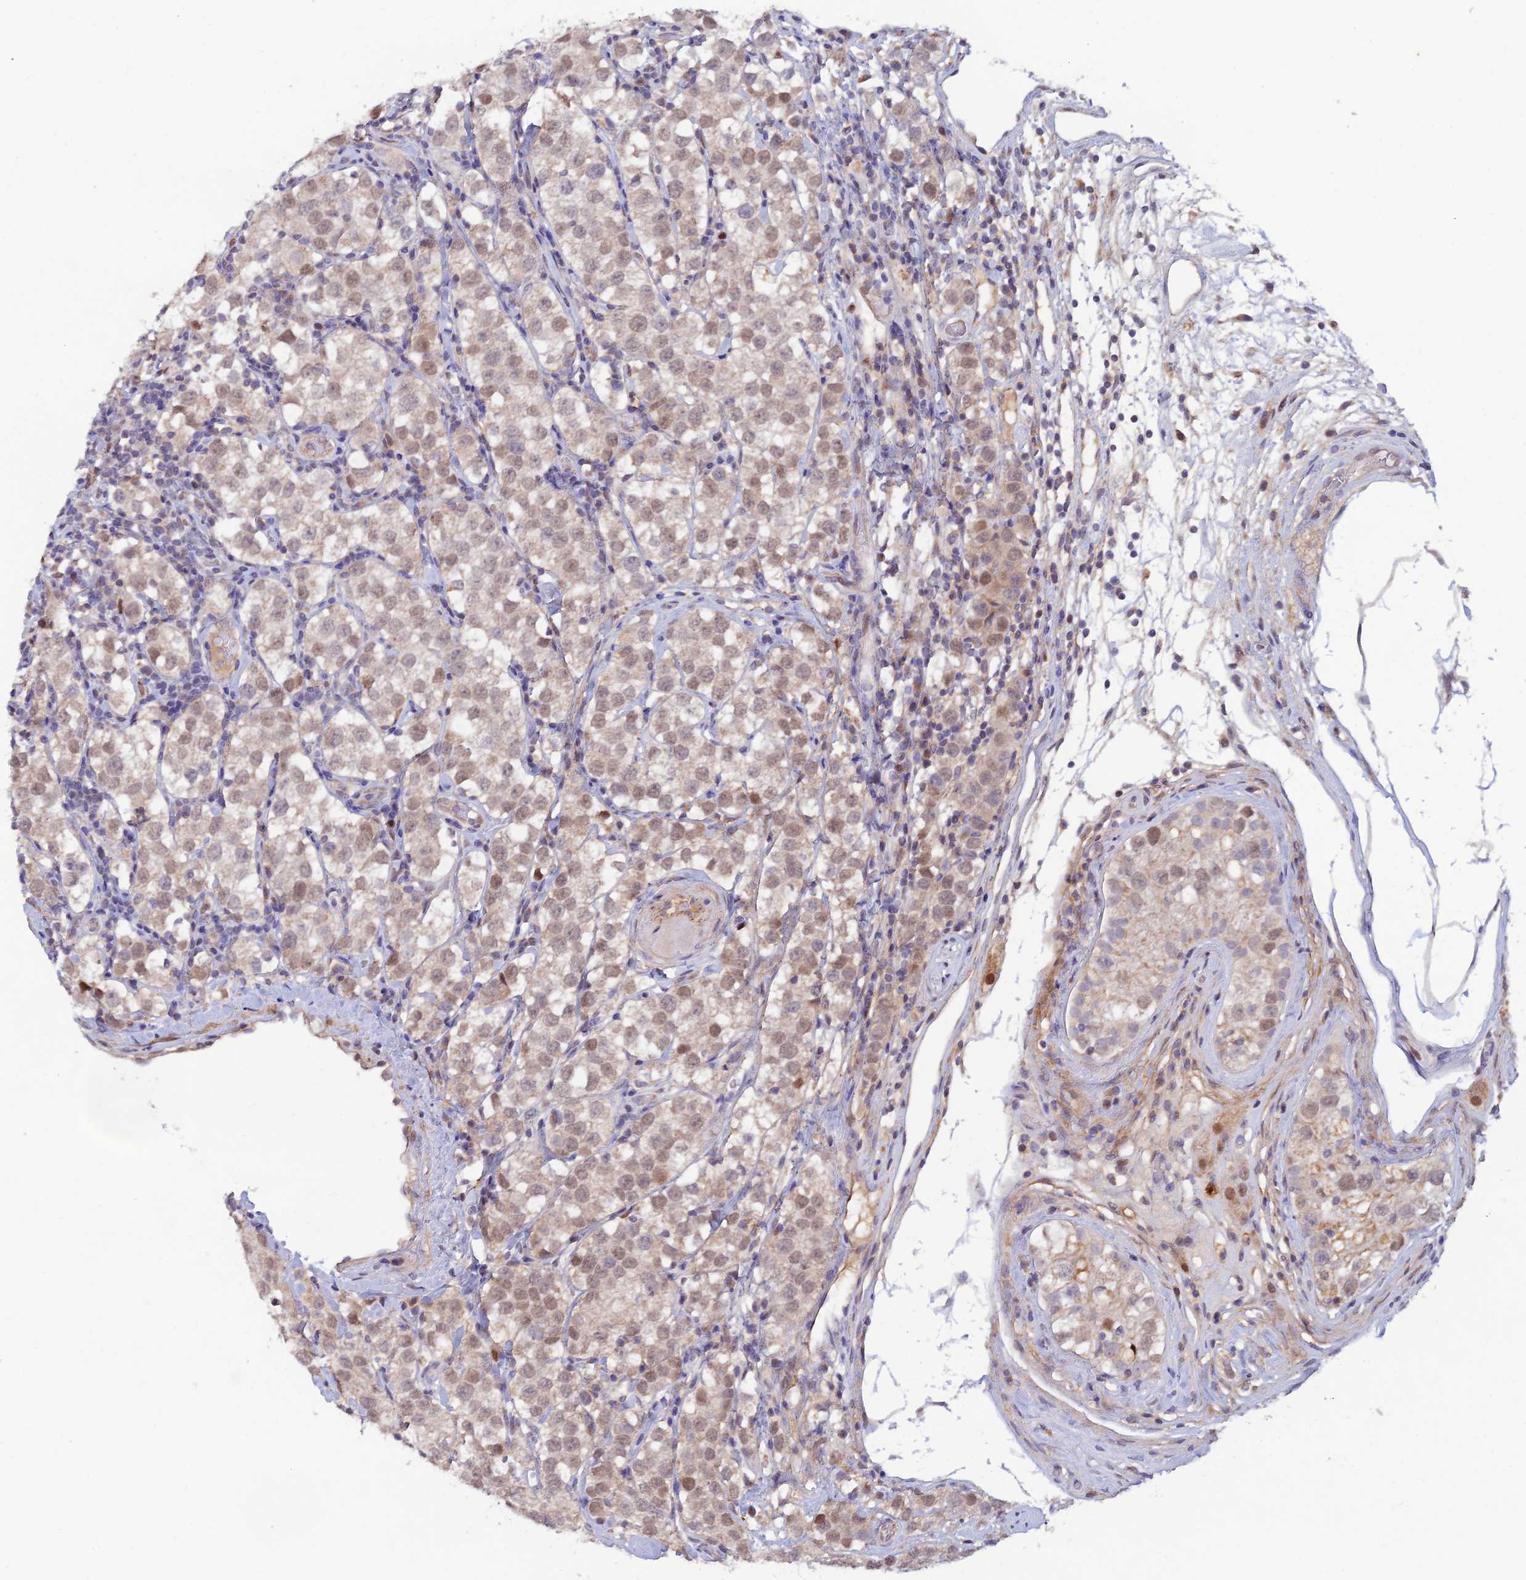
{"staining": {"intensity": "moderate", "quantity": ">75%", "location": "nuclear"}, "tissue": "testis cancer", "cell_type": "Tumor cells", "image_type": "cancer", "snomed": [{"axis": "morphology", "description": "Seminoma, NOS"}, {"axis": "topography", "description": "Testis"}], "caption": "Tumor cells show moderate nuclear positivity in approximately >75% of cells in testis cancer.", "gene": "FASTKD5", "patient": {"sex": "male", "age": 34}}